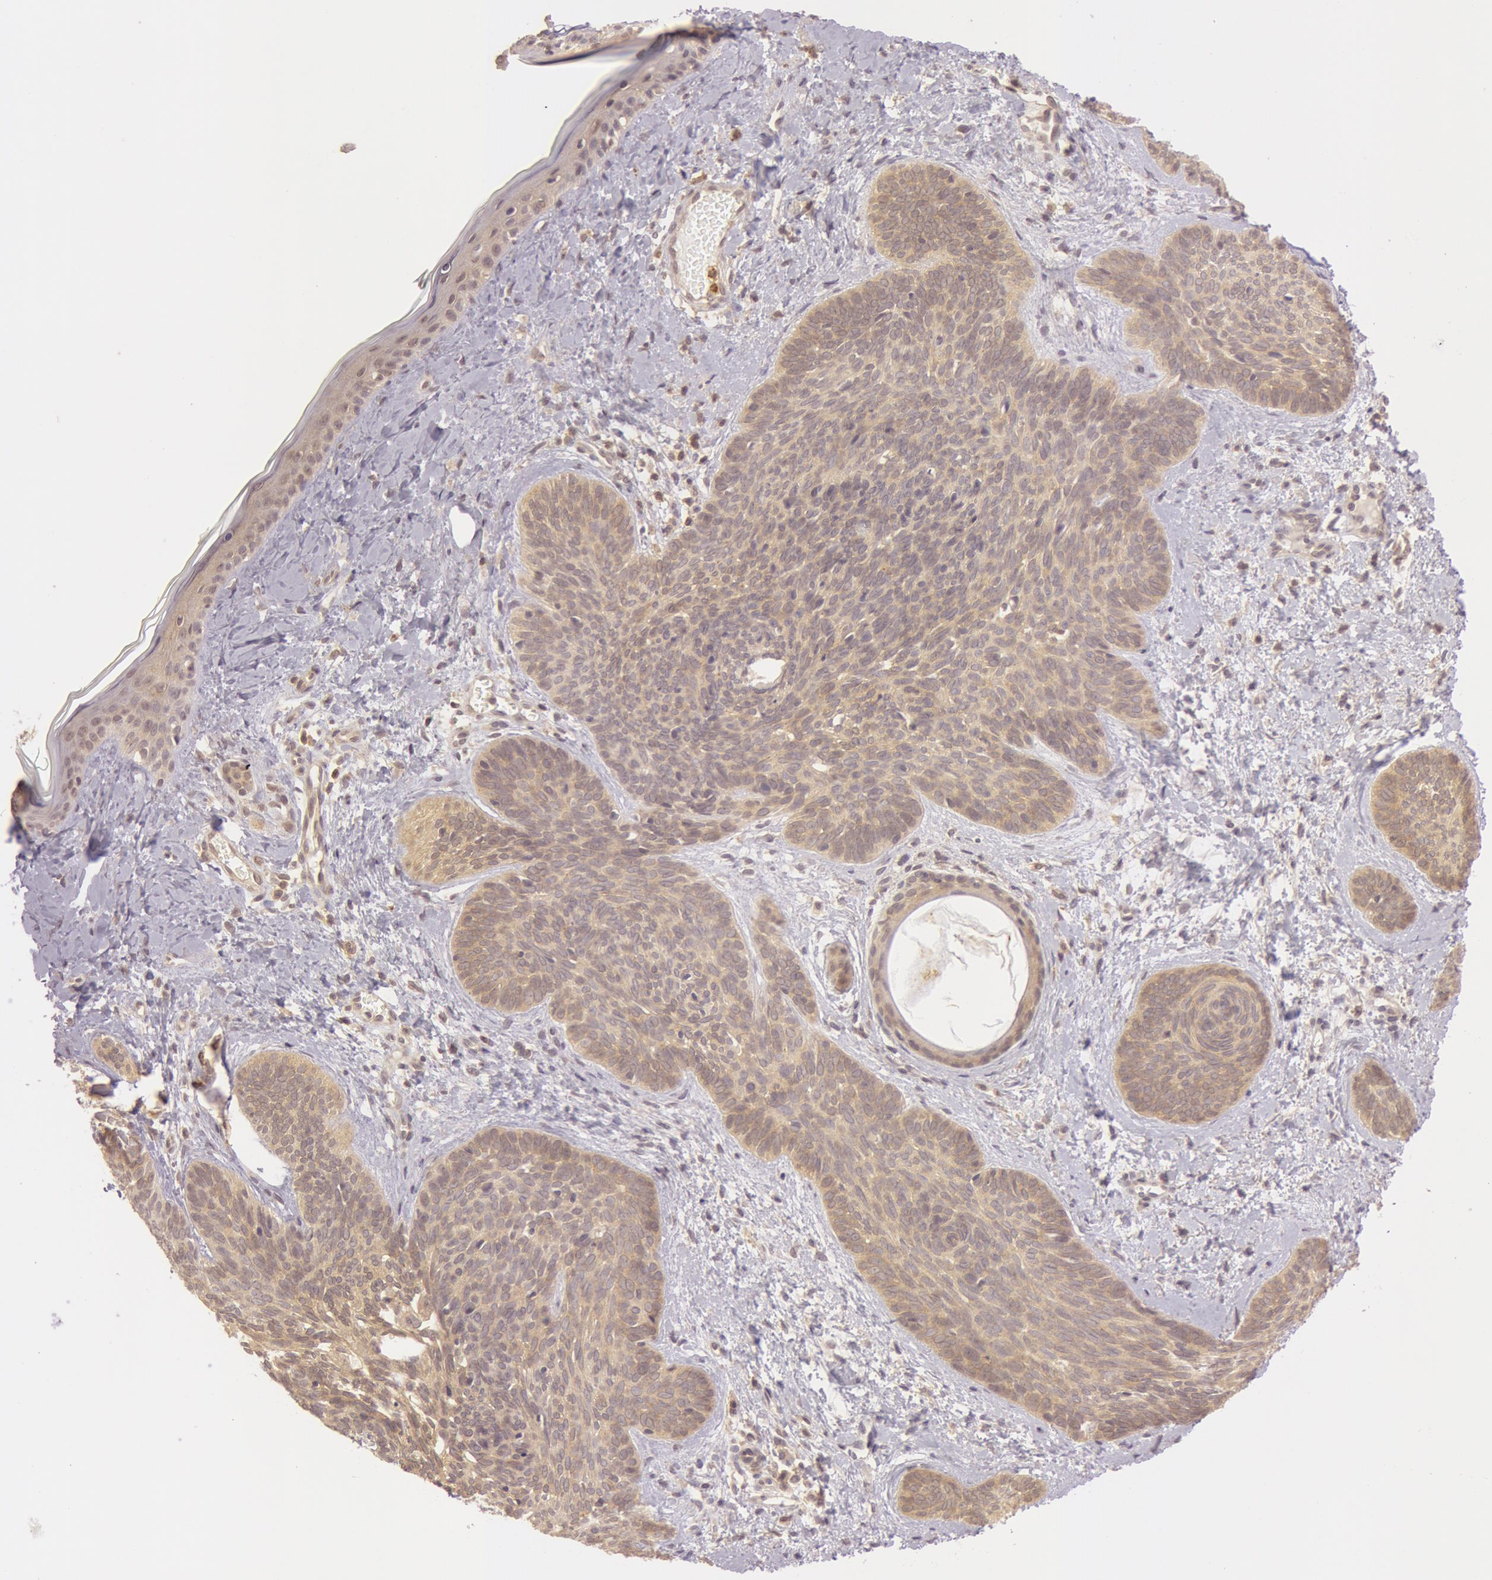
{"staining": {"intensity": "weak", "quantity": ">75%", "location": "cytoplasmic/membranous"}, "tissue": "skin cancer", "cell_type": "Tumor cells", "image_type": "cancer", "snomed": [{"axis": "morphology", "description": "Basal cell carcinoma"}, {"axis": "topography", "description": "Skin"}], "caption": "A brown stain shows weak cytoplasmic/membranous staining of a protein in human skin cancer tumor cells. (IHC, brightfield microscopy, high magnification).", "gene": "ATG2B", "patient": {"sex": "female", "age": 81}}